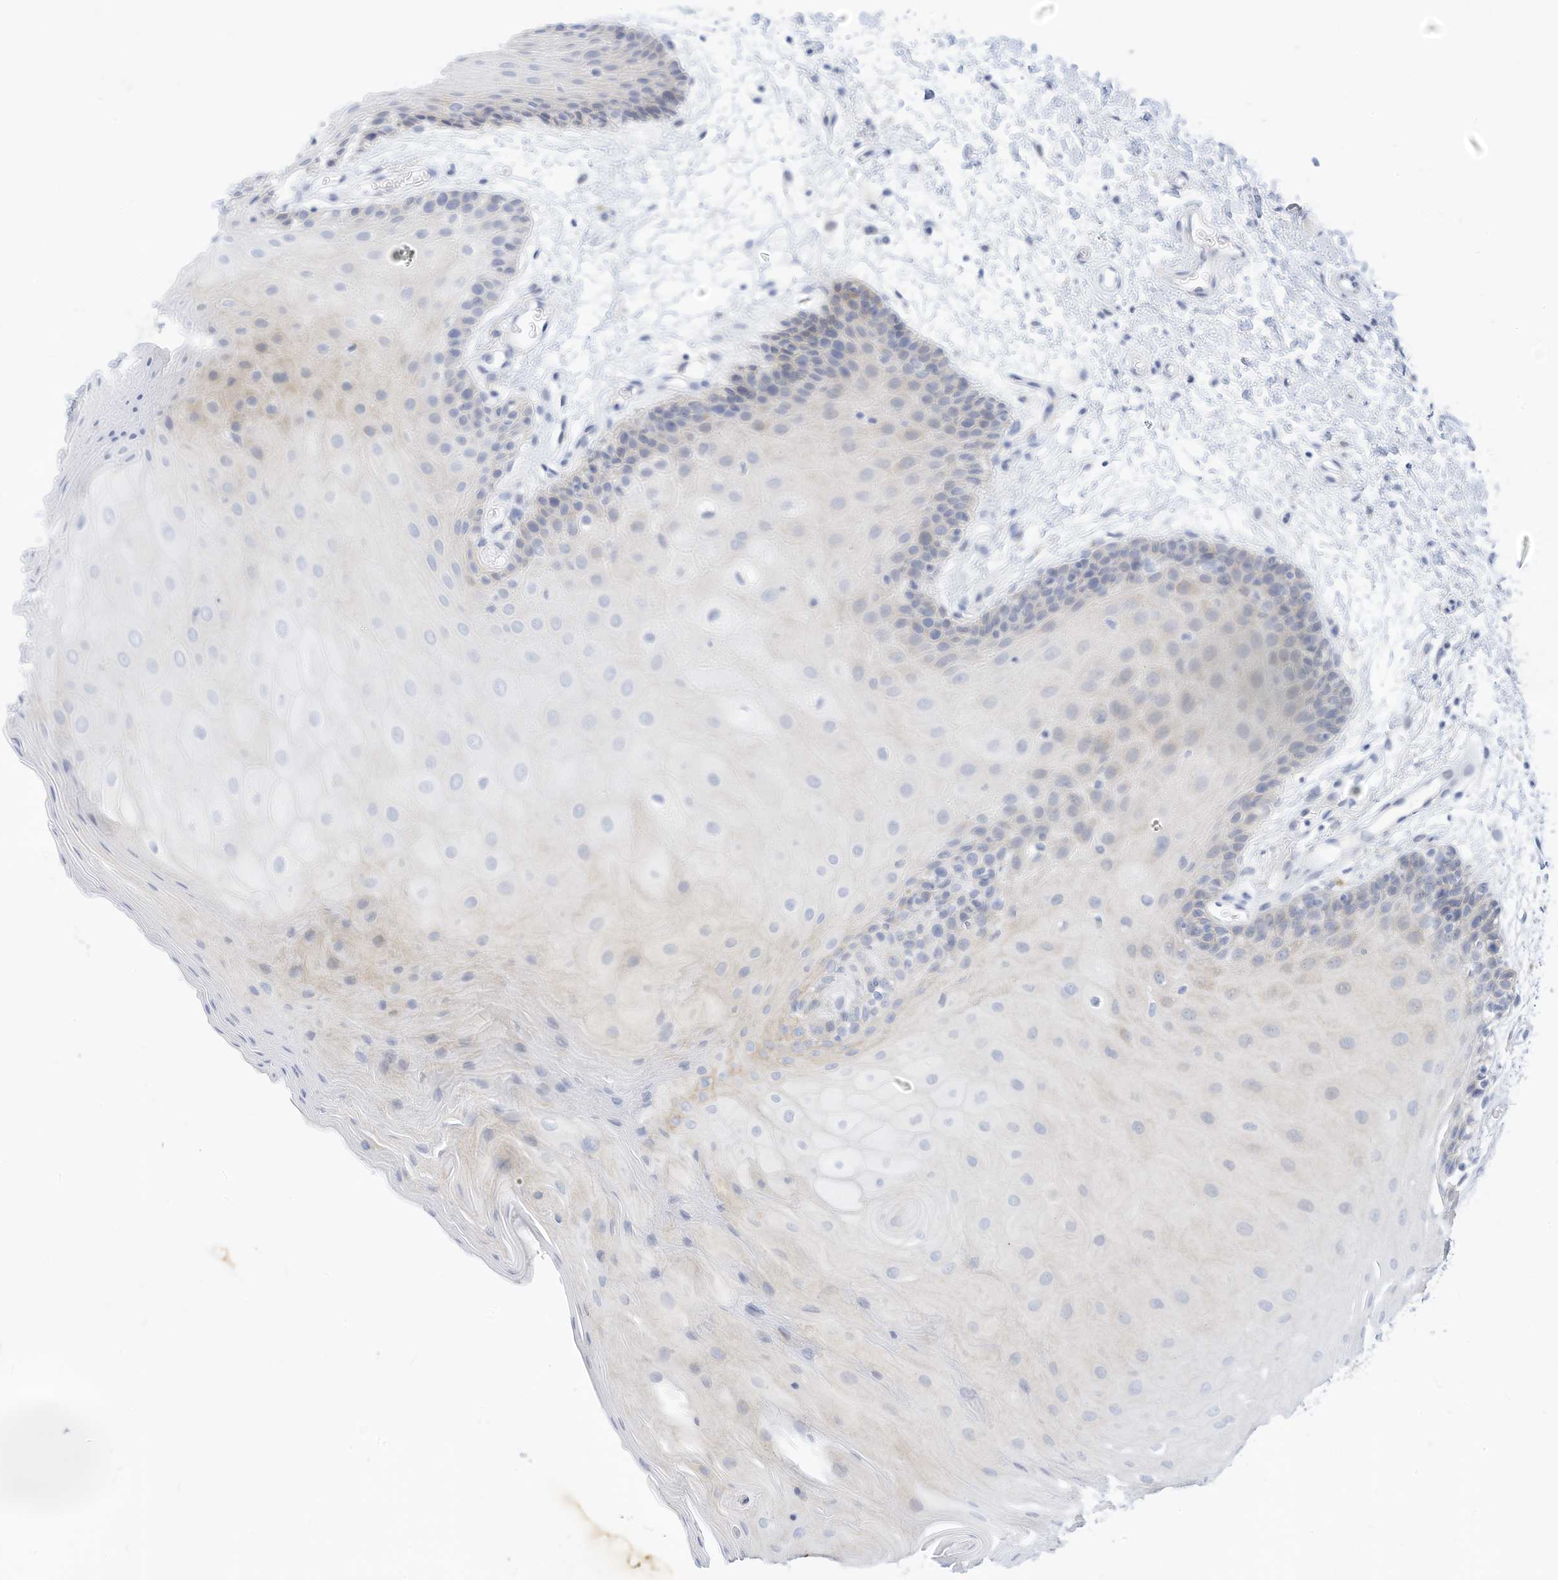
{"staining": {"intensity": "negative", "quantity": "none", "location": "none"}, "tissue": "oral mucosa", "cell_type": "Squamous epithelial cells", "image_type": "normal", "snomed": [{"axis": "morphology", "description": "Normal tissue, NOS"}, {"axis": "topography", "description": "Skeletal muscle"}, {"axis": "topography", "description": "Oral tissue"}, {"axis": "topography", "description": "Salivary gland"}, {"axis": "topography", "description": "Peripheral nerve tissue"}], "caption": "DAB immunohistochemical staining of benign oral mucosa reveals no significant expression in squamous epithelial cells. (Brightfield microscopy of DAB immunohistochemistry at high magnification).", "gene": "SPOCD1", "patient": {"sex": "male", "age": 54}}